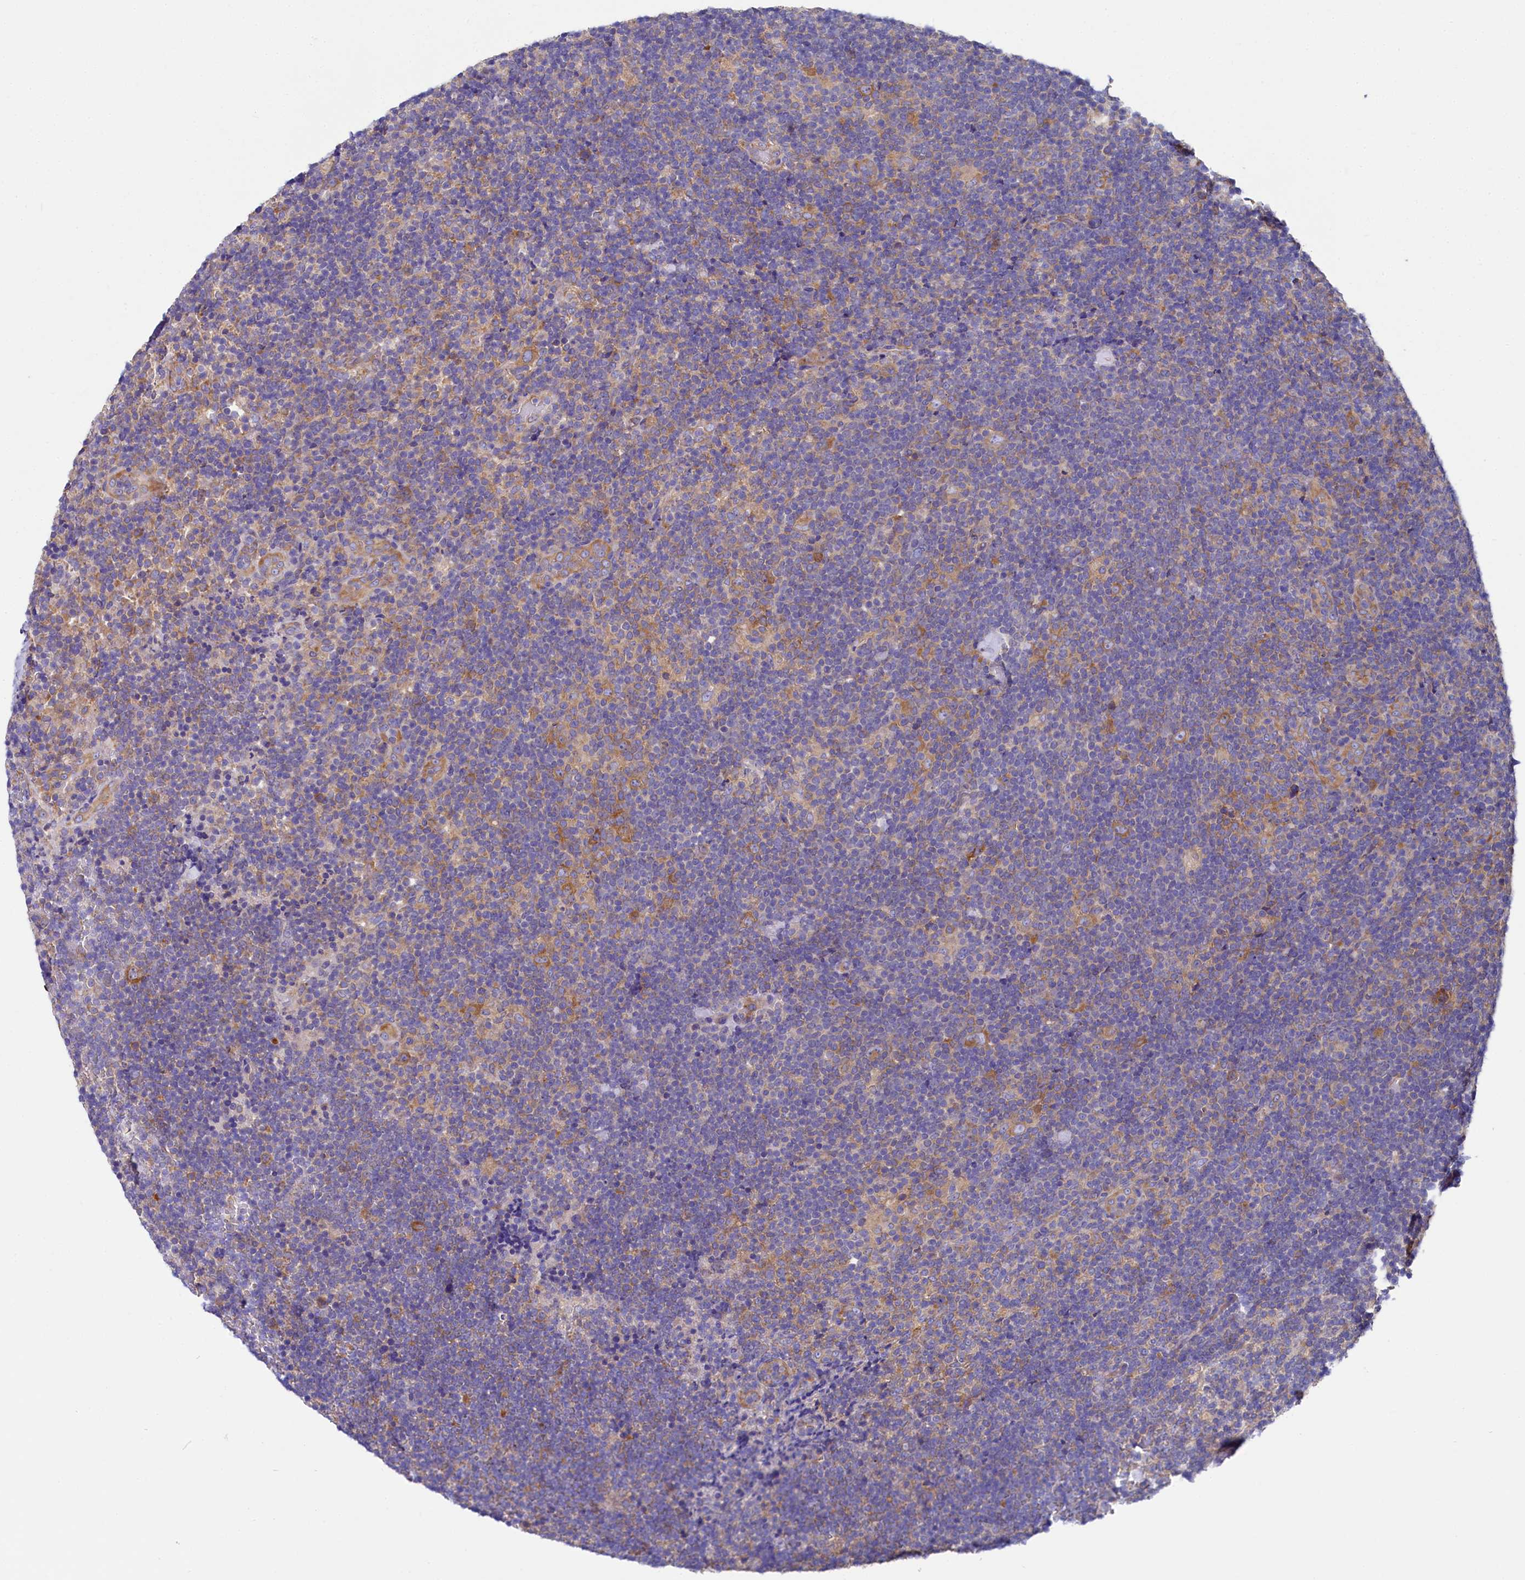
{"staining": {"intensity": "moderate", "quantity": ">75%", "location": "cytoplasmic/membranous"}, "tissue": "lymphoma", "cell_type": "Tumor cells", "image_type": "cancer", "snomed": [{"axis": "morphology", "description": "Hodgkin's disease, NOS"}, {"axis": "topography", "description": "Lymph node"}], "caption": "The histopathology image exhibits staining of Hodgkin's disease, revealing moderate cytoplasmic/membranous protein expression (brown color) within tumor cells.", "gene": "QARS1", "patient": {"sex": "female", "age": 57}}